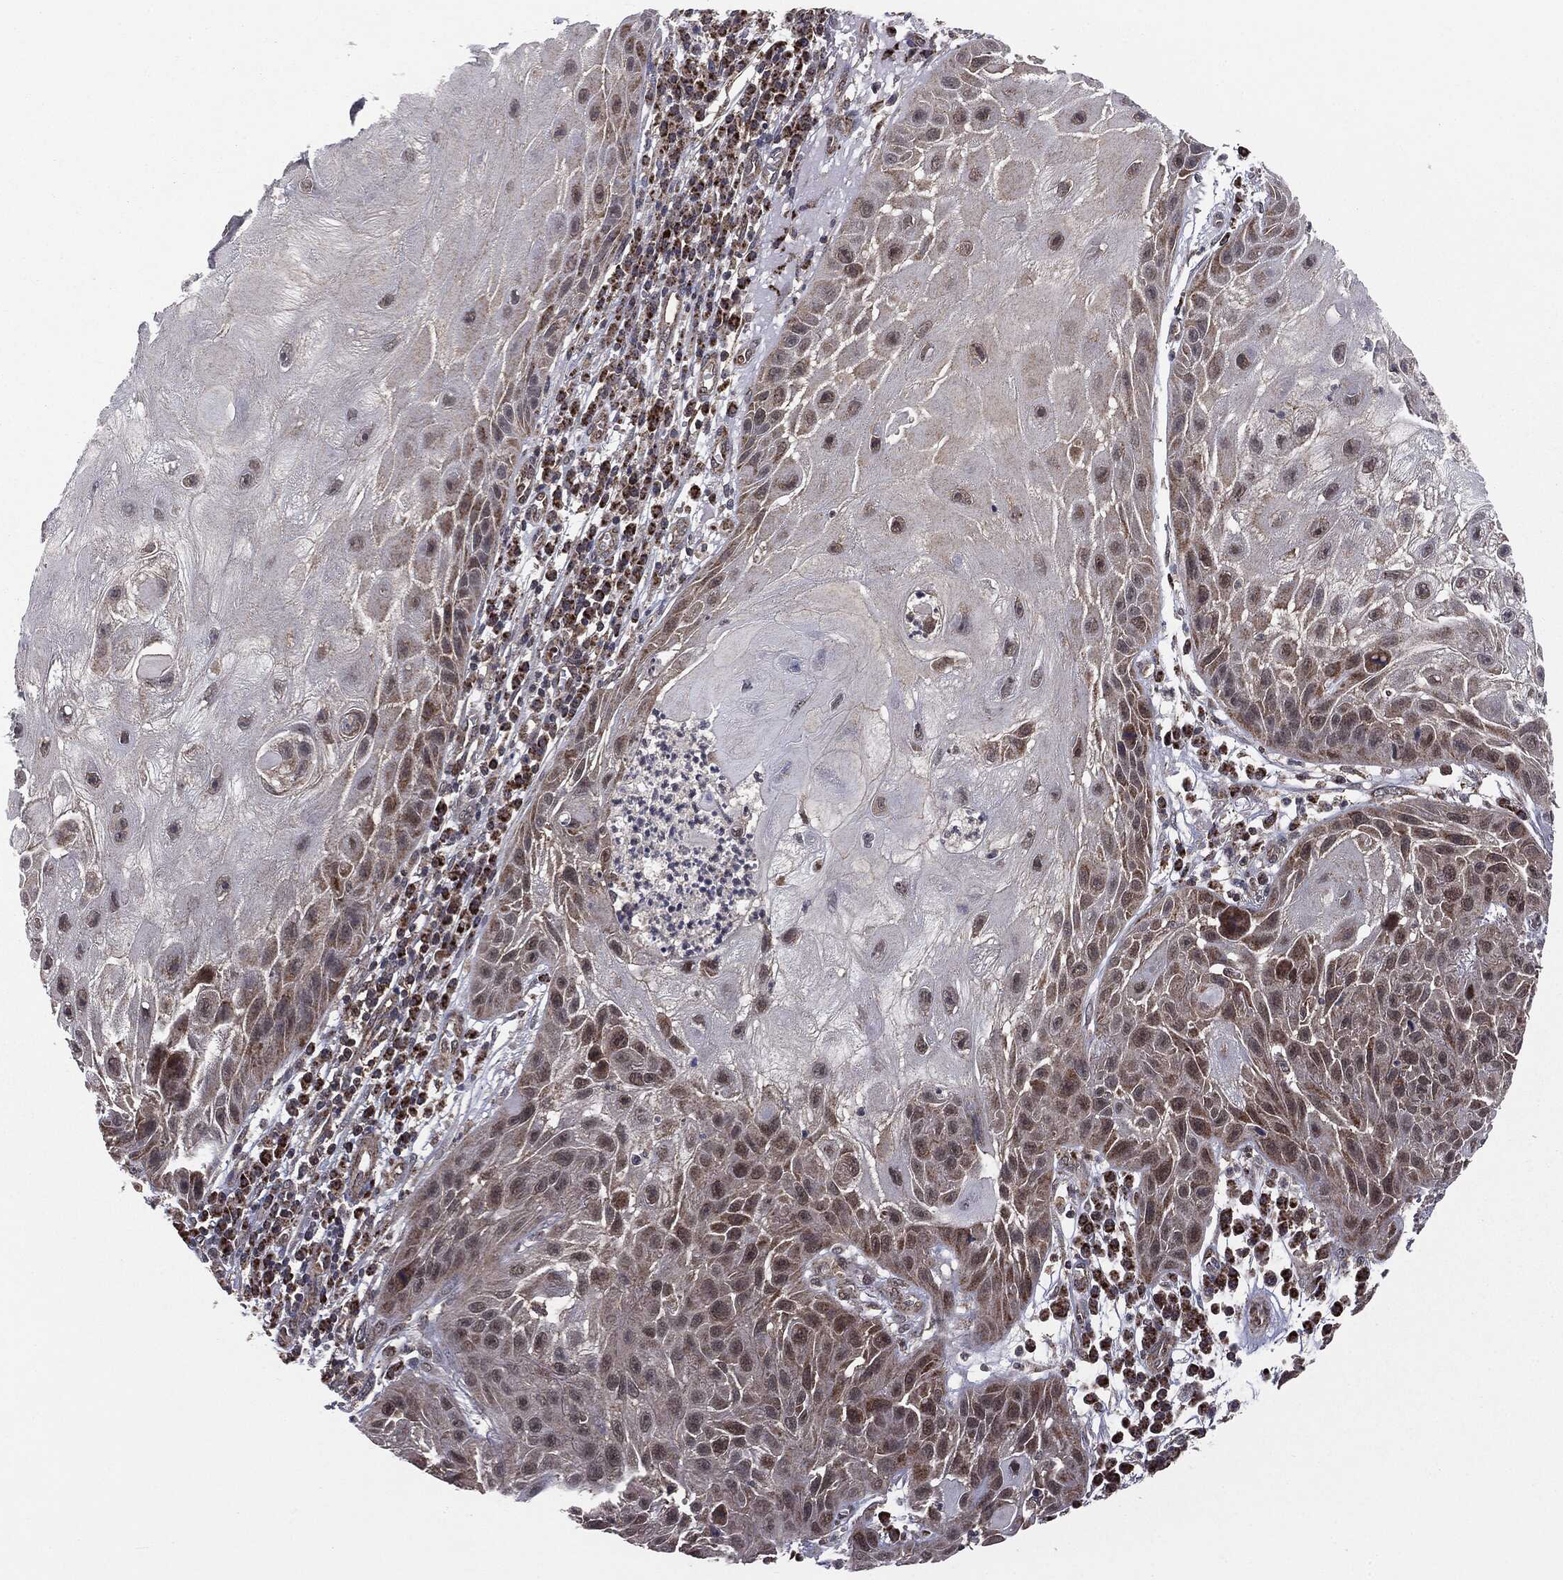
{"staining": {"intensity": "moderate", "quantity": "25%-75%", "location": "cytoplasmic/membranous"}, "tissue": "skin cancer", "cell_type": "Tumor cells", "image_type": "cancer", "snomed": [{"axis": "morphology", "description": "Normal tissue, NOS"}, {"axis": "morphology", "description": "Squamous cell carcinoma, NOS"}, {"axis": "topography", "description": "Skin"}], "caption": "Tumor cells demonstrate moderate cytoplasmic/membranous positivity in about 25%-75% of cells in skin cancer.", "gene": "MTOR", "patient": {"sex": "male", "age": 79}}